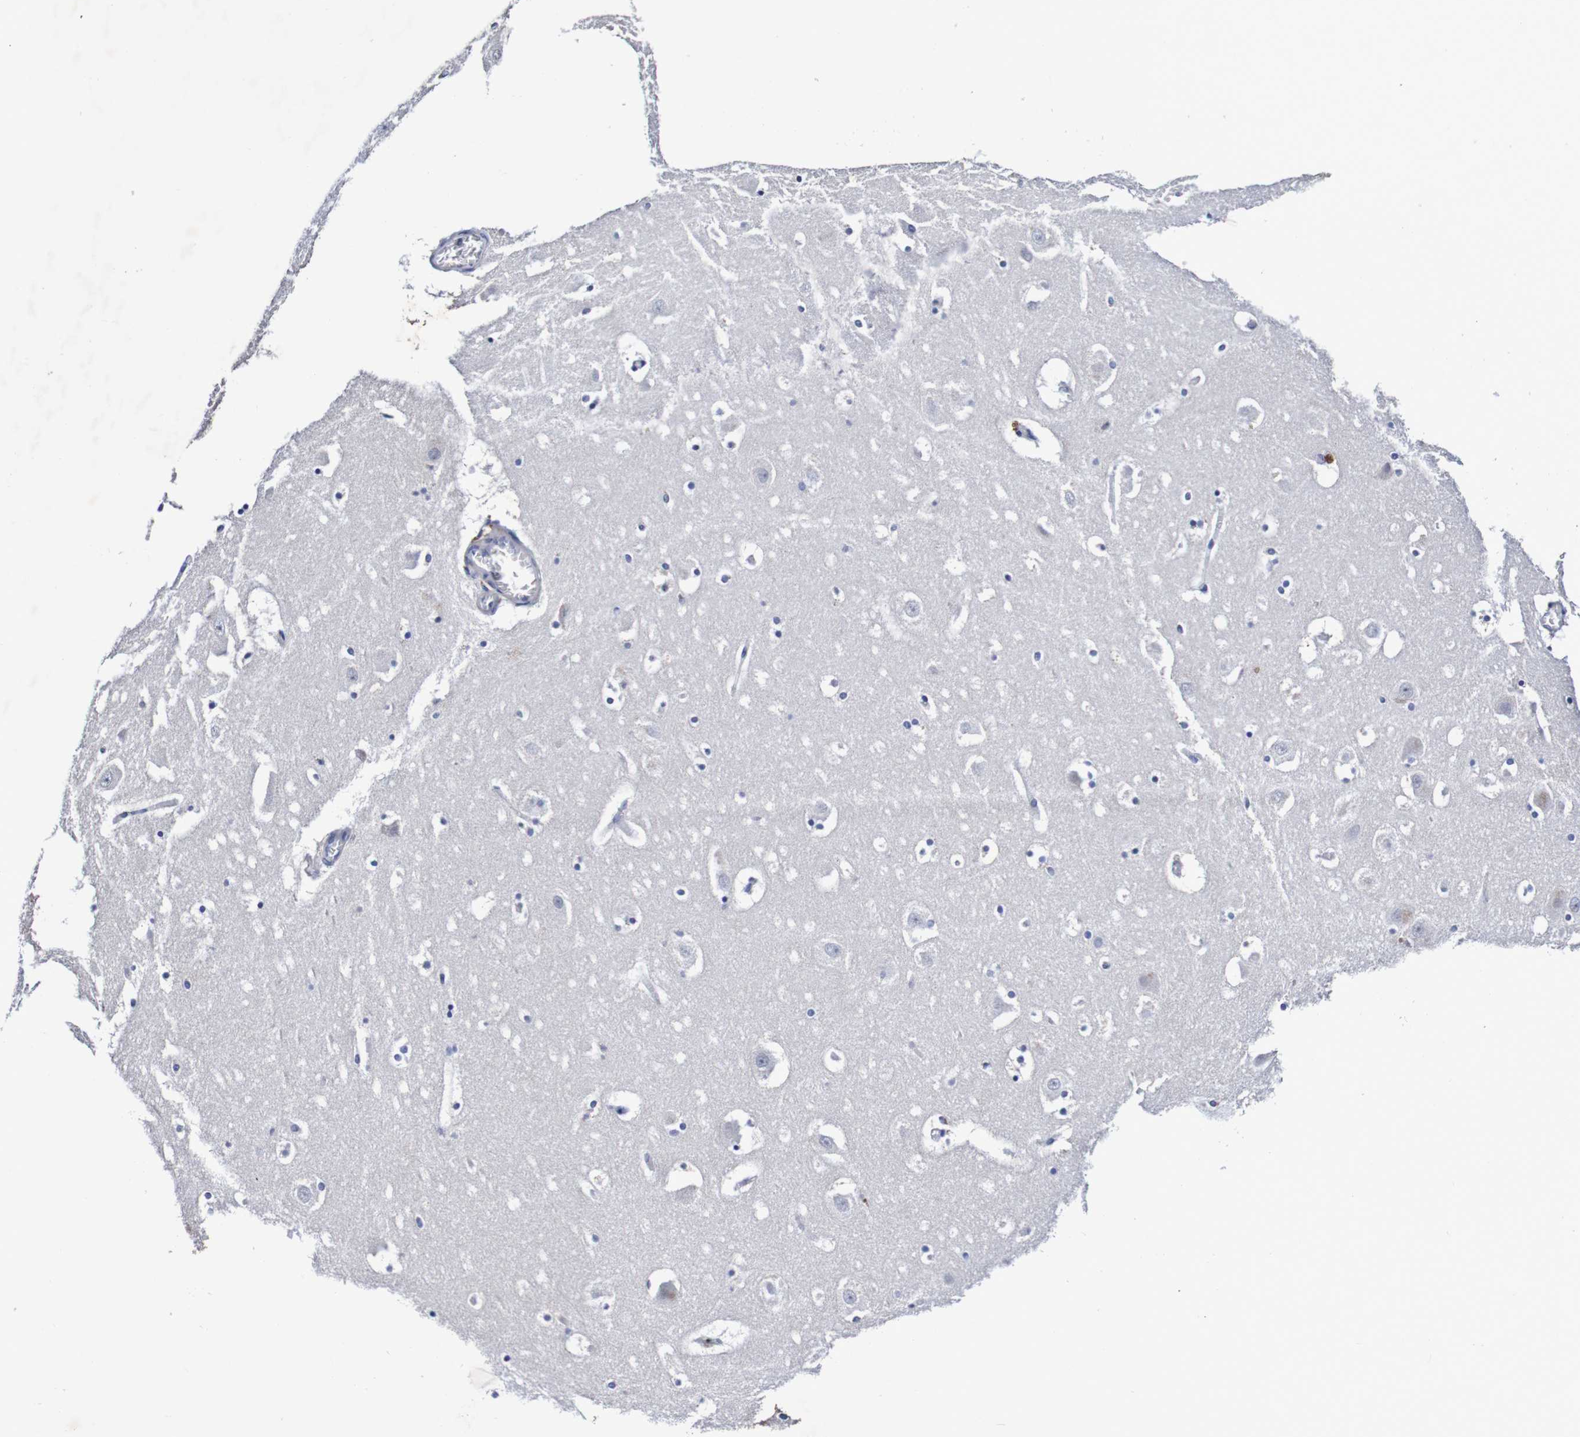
{"staining": {"intensity": "negative", "quantity": "none", "location": "none"}, "tissue": "hippocampus", "cell_type": "Glial cells", "image_type": "normal", "snomed": [{"axis": "morphology", "description": "Normal tissue, NOS"}, {"axis": "topography", "description": "Hippocampus"}], "caption": "IHC image of unremarkable human hippocampus stained for a protein (brown), which reveals no expression in glial cells.", "gene": "ACVR1C", "patient": {"sex": "male", "age": 45}}